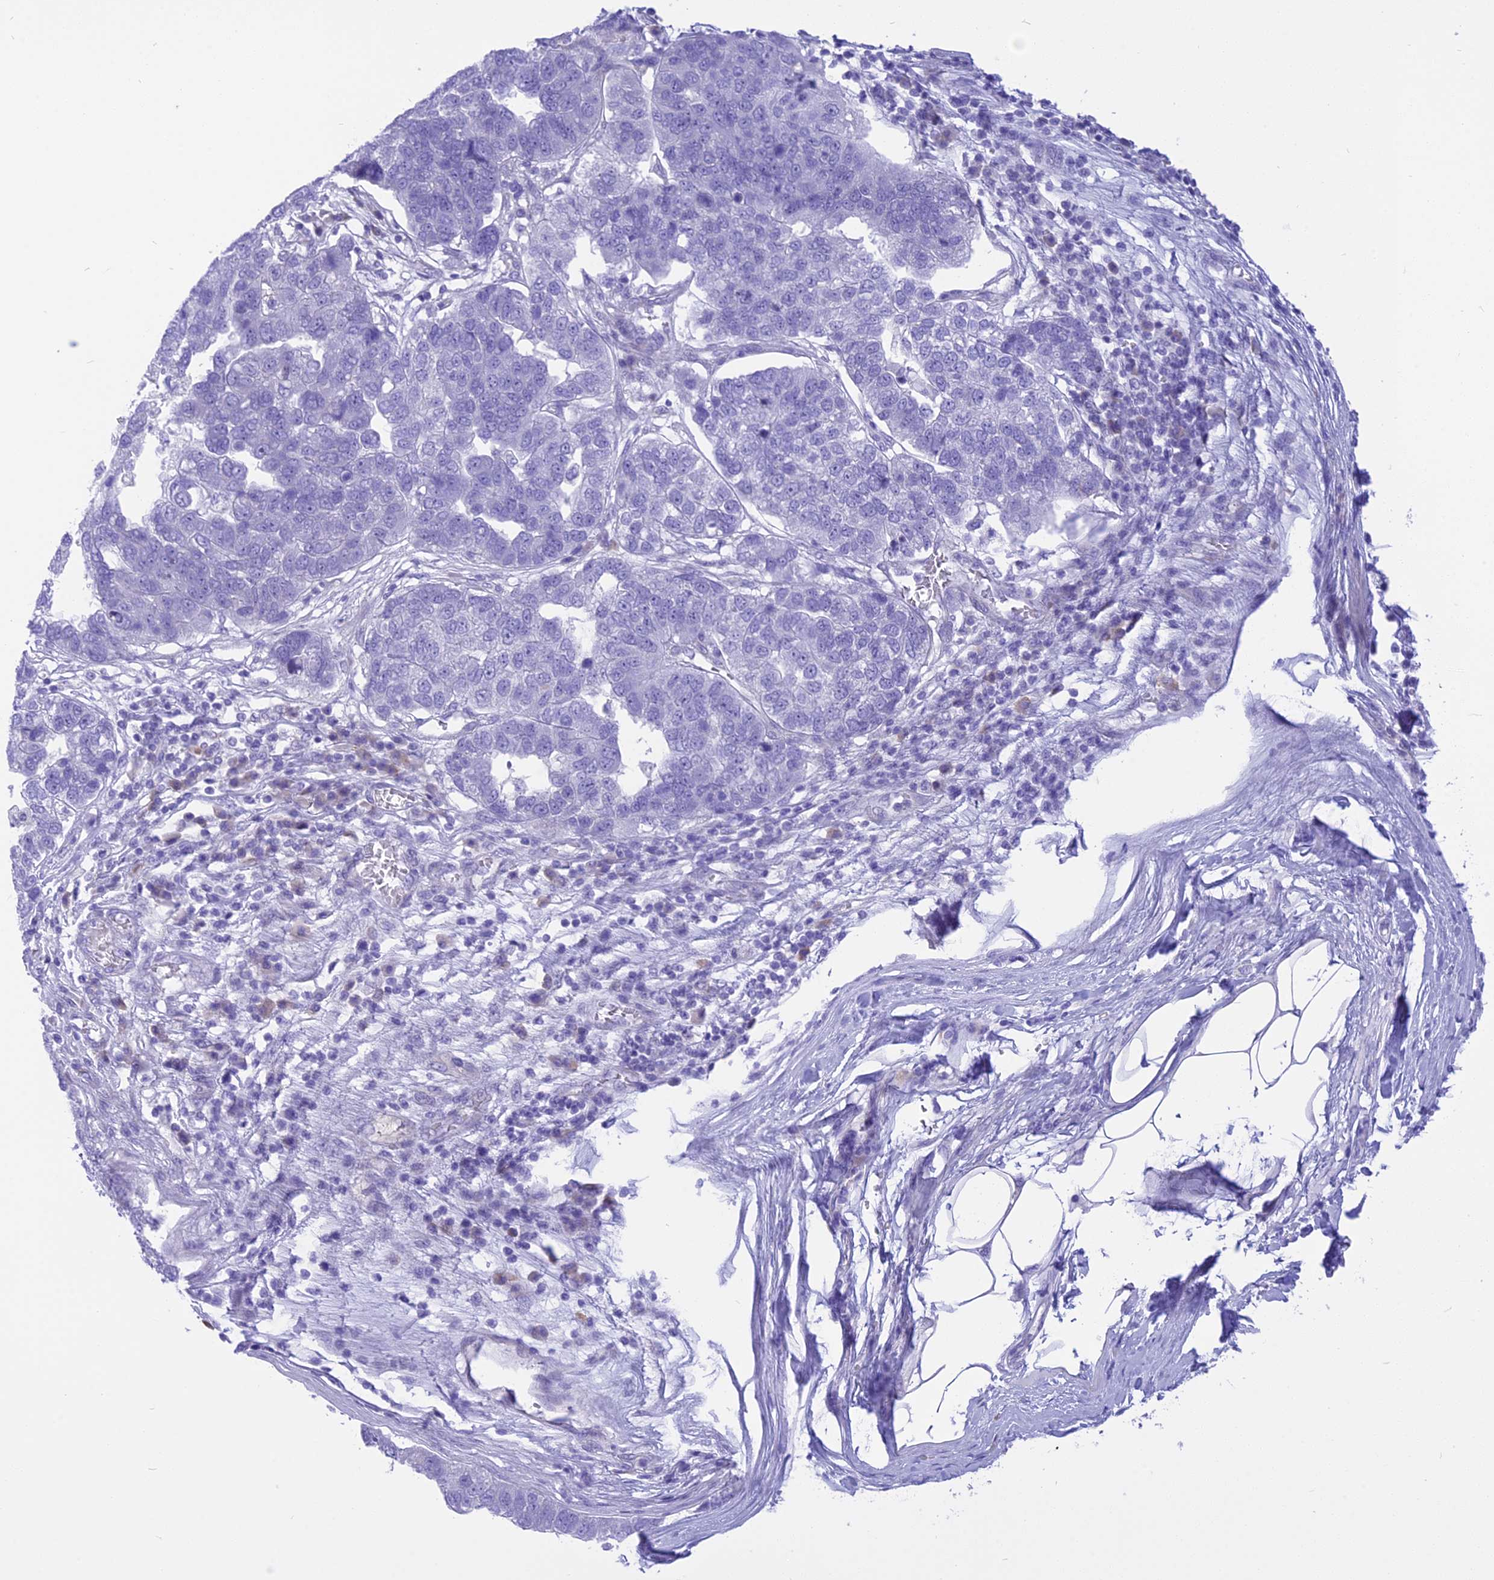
{"staining": {"intensity": "negative", "quantity": "none", "location": "none"}, "tissue": "pancreatic cancer", "cell_type": "Tumor cells", "image_type": "cancer", "snomed": [{"axis": "morphology", "description": "Adenocarcinoma, NOS"}, {"axis": "topography", "description": "Pancreas"}], "caption": "Immunohistochemistry (IHC) image of neoplastic tissue: adenocarcinoma (pancreatic) stained with DAB demonstrates no significant protein positivity in tumor cells.", "gene": "DCAF16", "patient": {"sex": "female", "age": 61}}